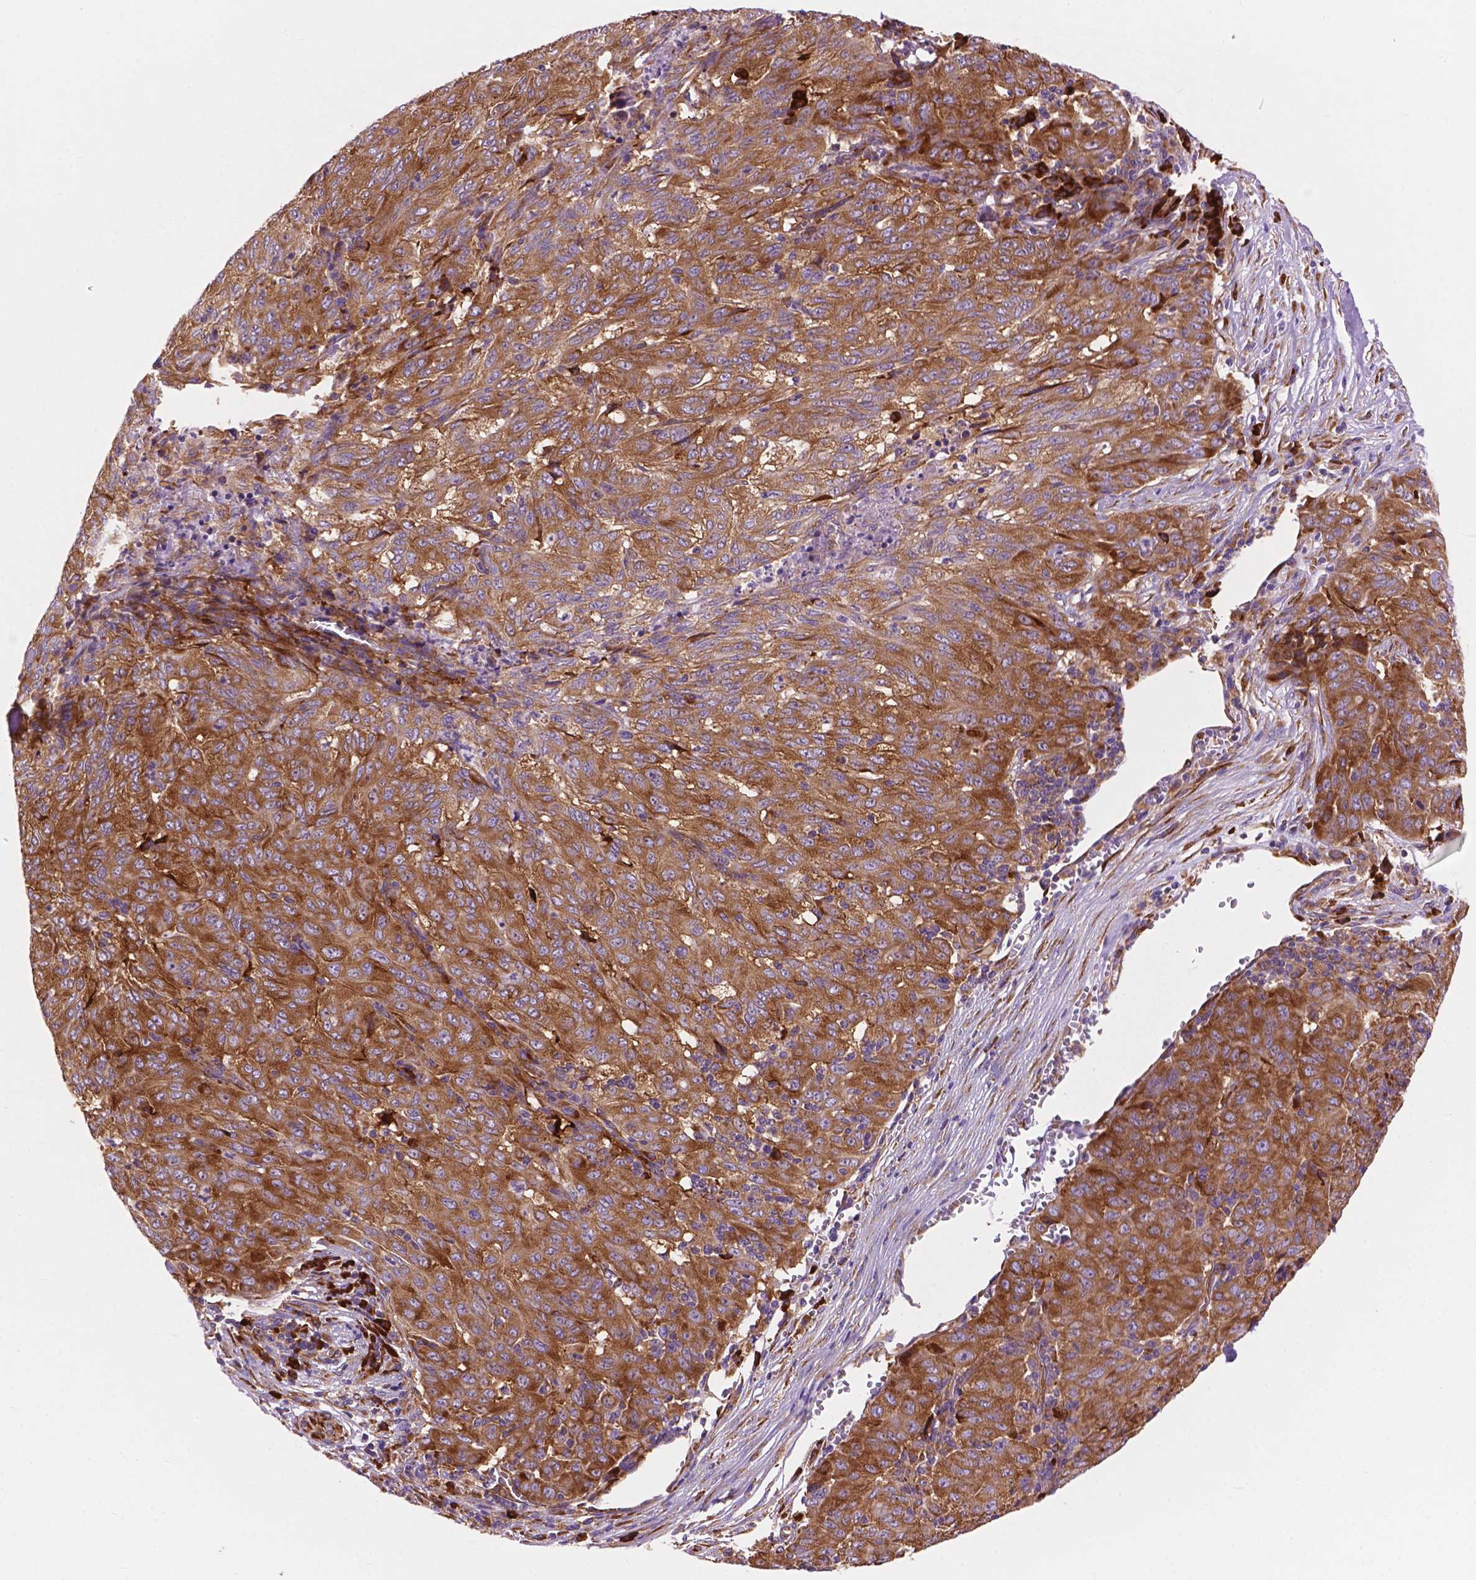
{"staining": {"intensity": "moderate", "quantity": ">75%", "location": "cytoplasmic/membranous"}, "tissue": "pancreatic cancer", "cell_type": "Tumor cells", "image_type": "cancer", "snomed": [{"axis": "morphology", "description": "Adenocarcinoma, NOS"}, {"axis": "topography", "description": "Pancreas"}], "caption": "Immunohistochemical staining of human pancreatic adenocarcinoma shows medium levels of moderate cytoplasmic/membranous expression in approximately >75% of tumor cells.", "gene": "RPL37A", "patient": {"sex": "male", "age": 63}}